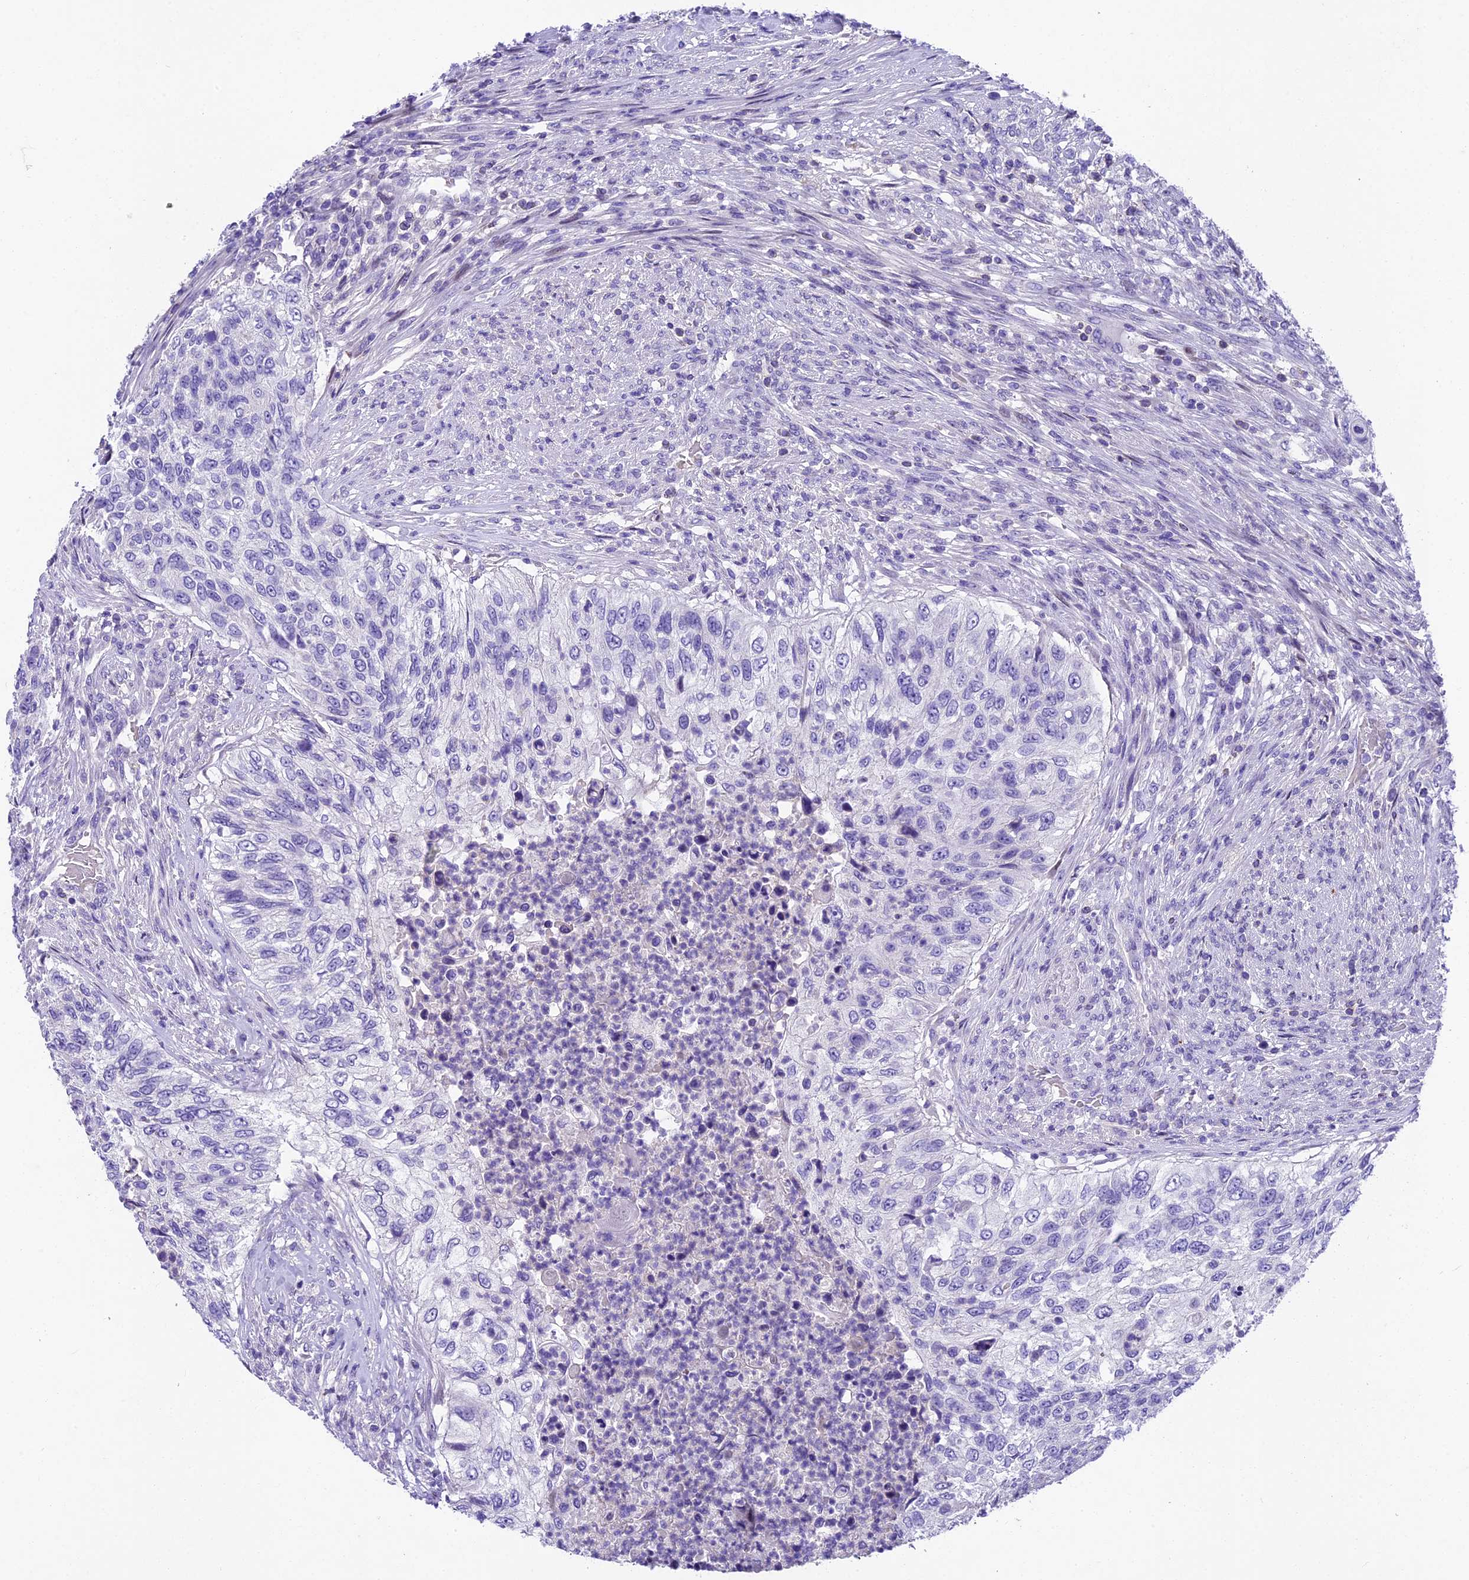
{"staining": {"intensity": "negative", "quantity": "none", "location": "none"}, "tissue": "urothelial cancer", "cell_type": "Tumor cells", "image_type": "cancer", "snomed": [{"axis": "morphology", "description": "Urothelial carcinoma, High grade"}, {"axis": "topography", "description": "Urinary bladder"}], "caption": "Protein analysis of urothelial carcinoma (high-grade) exhibits no significant expression in tumor cells. (Stains: DAB immunohistochemistry (IHC) with hematoxylin counter stain, Microscopy: brightfield microscopy at high magnification).", "gene": "IFT140", "patient": {"sex": "female", "age": 60}}